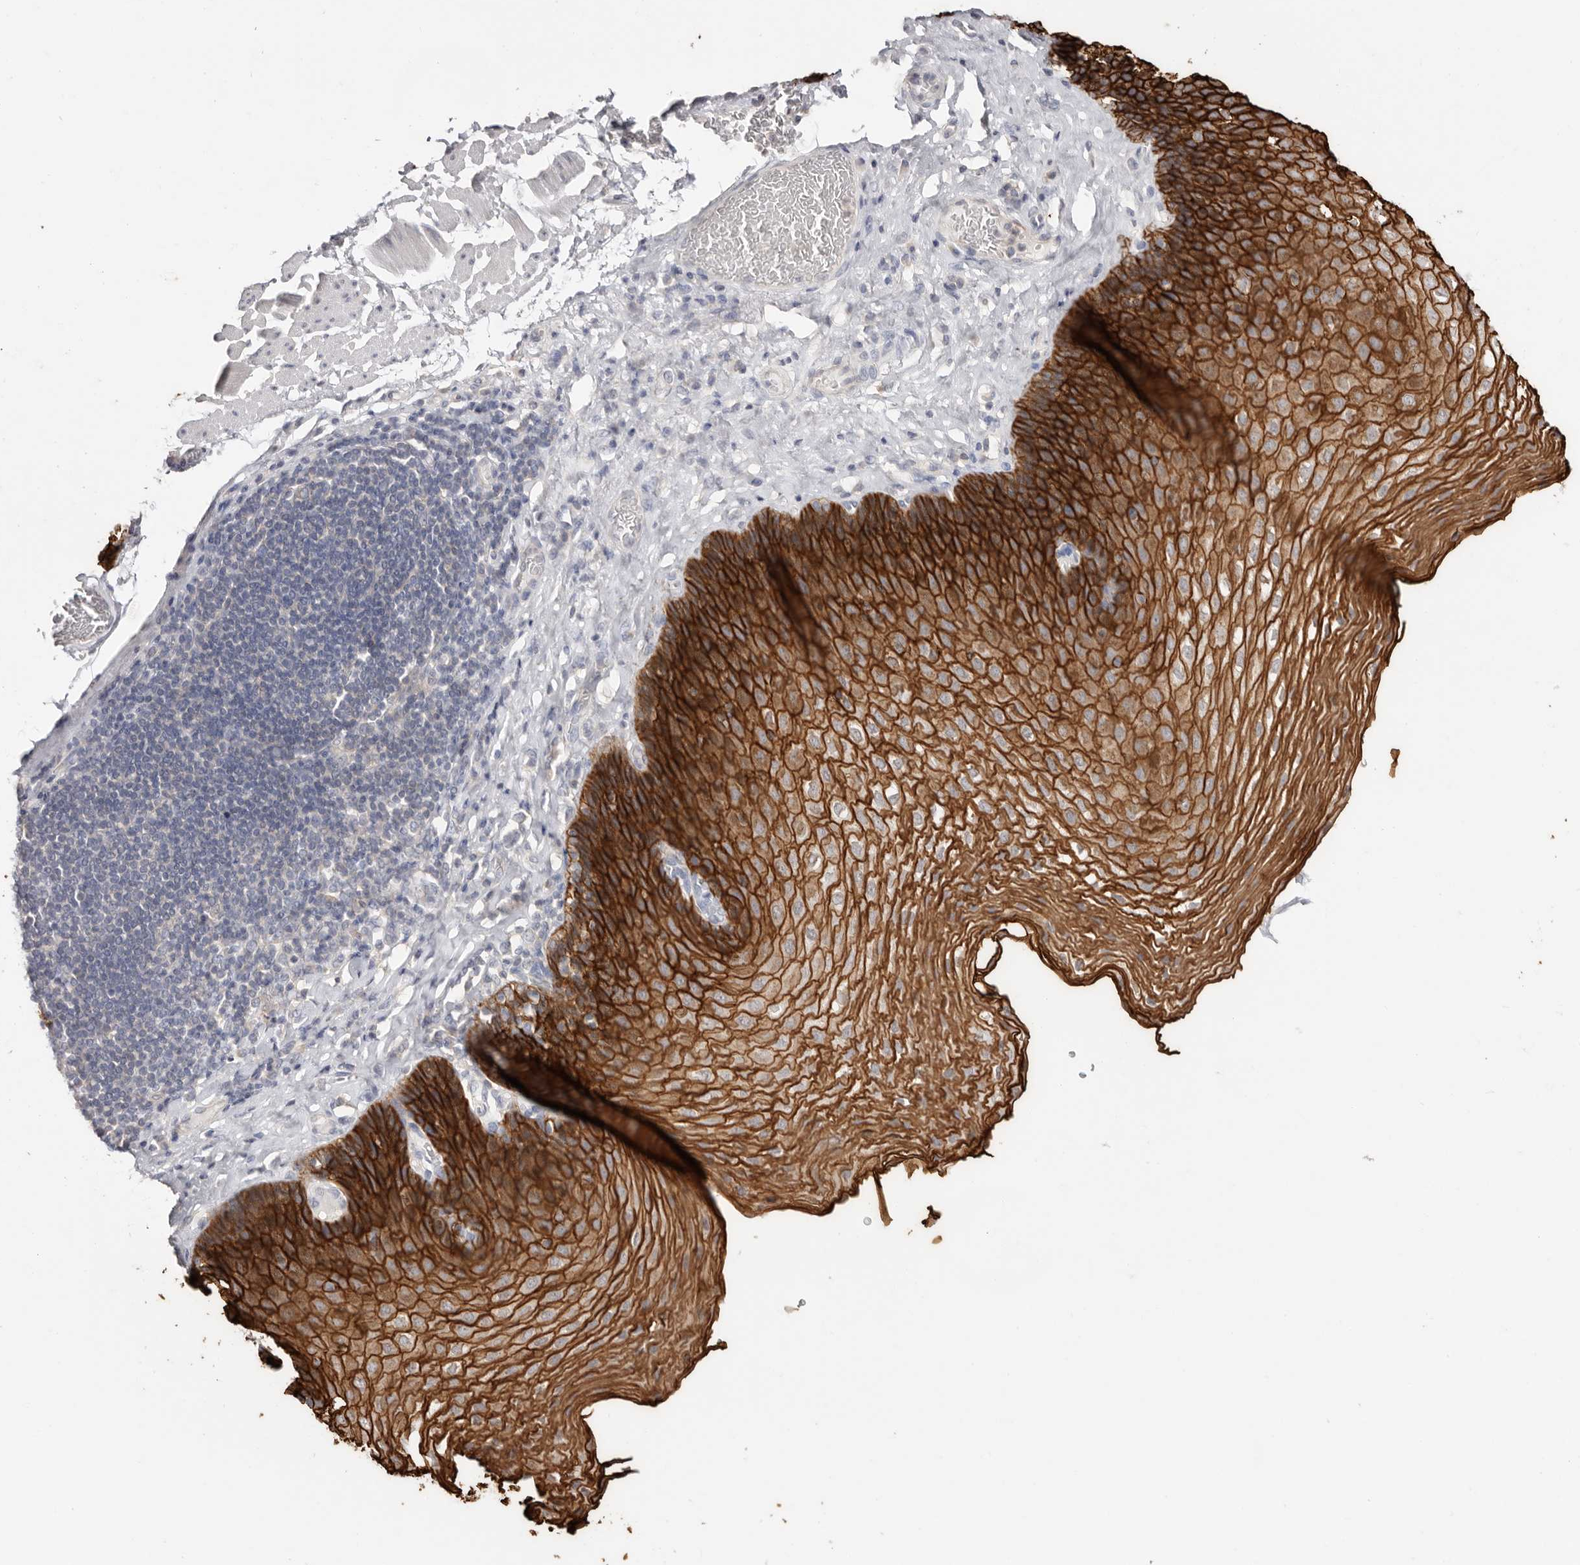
{"staining": {"intensity": "strong", "quantity": ">75%", "location": "cytoplasmic/membranous"}, "tissue": "esophagus", "cell_type": "Squamous epithelial cells", "image_type": "normal", "snomed": [{"axis": "morphology", "description": "Normal tissue, NOS"}, {"axis": "topography", "description": "Esophagus"}], "caption": "Approximately >75% of squamous epithelial cells in benign esophagus demonstrate strong cytoplasmic/membranous protein staining as visualized by brown immunohistochemical staining.", "gene": "S100A14", "patient": {"sex": "female", "age": 66}}